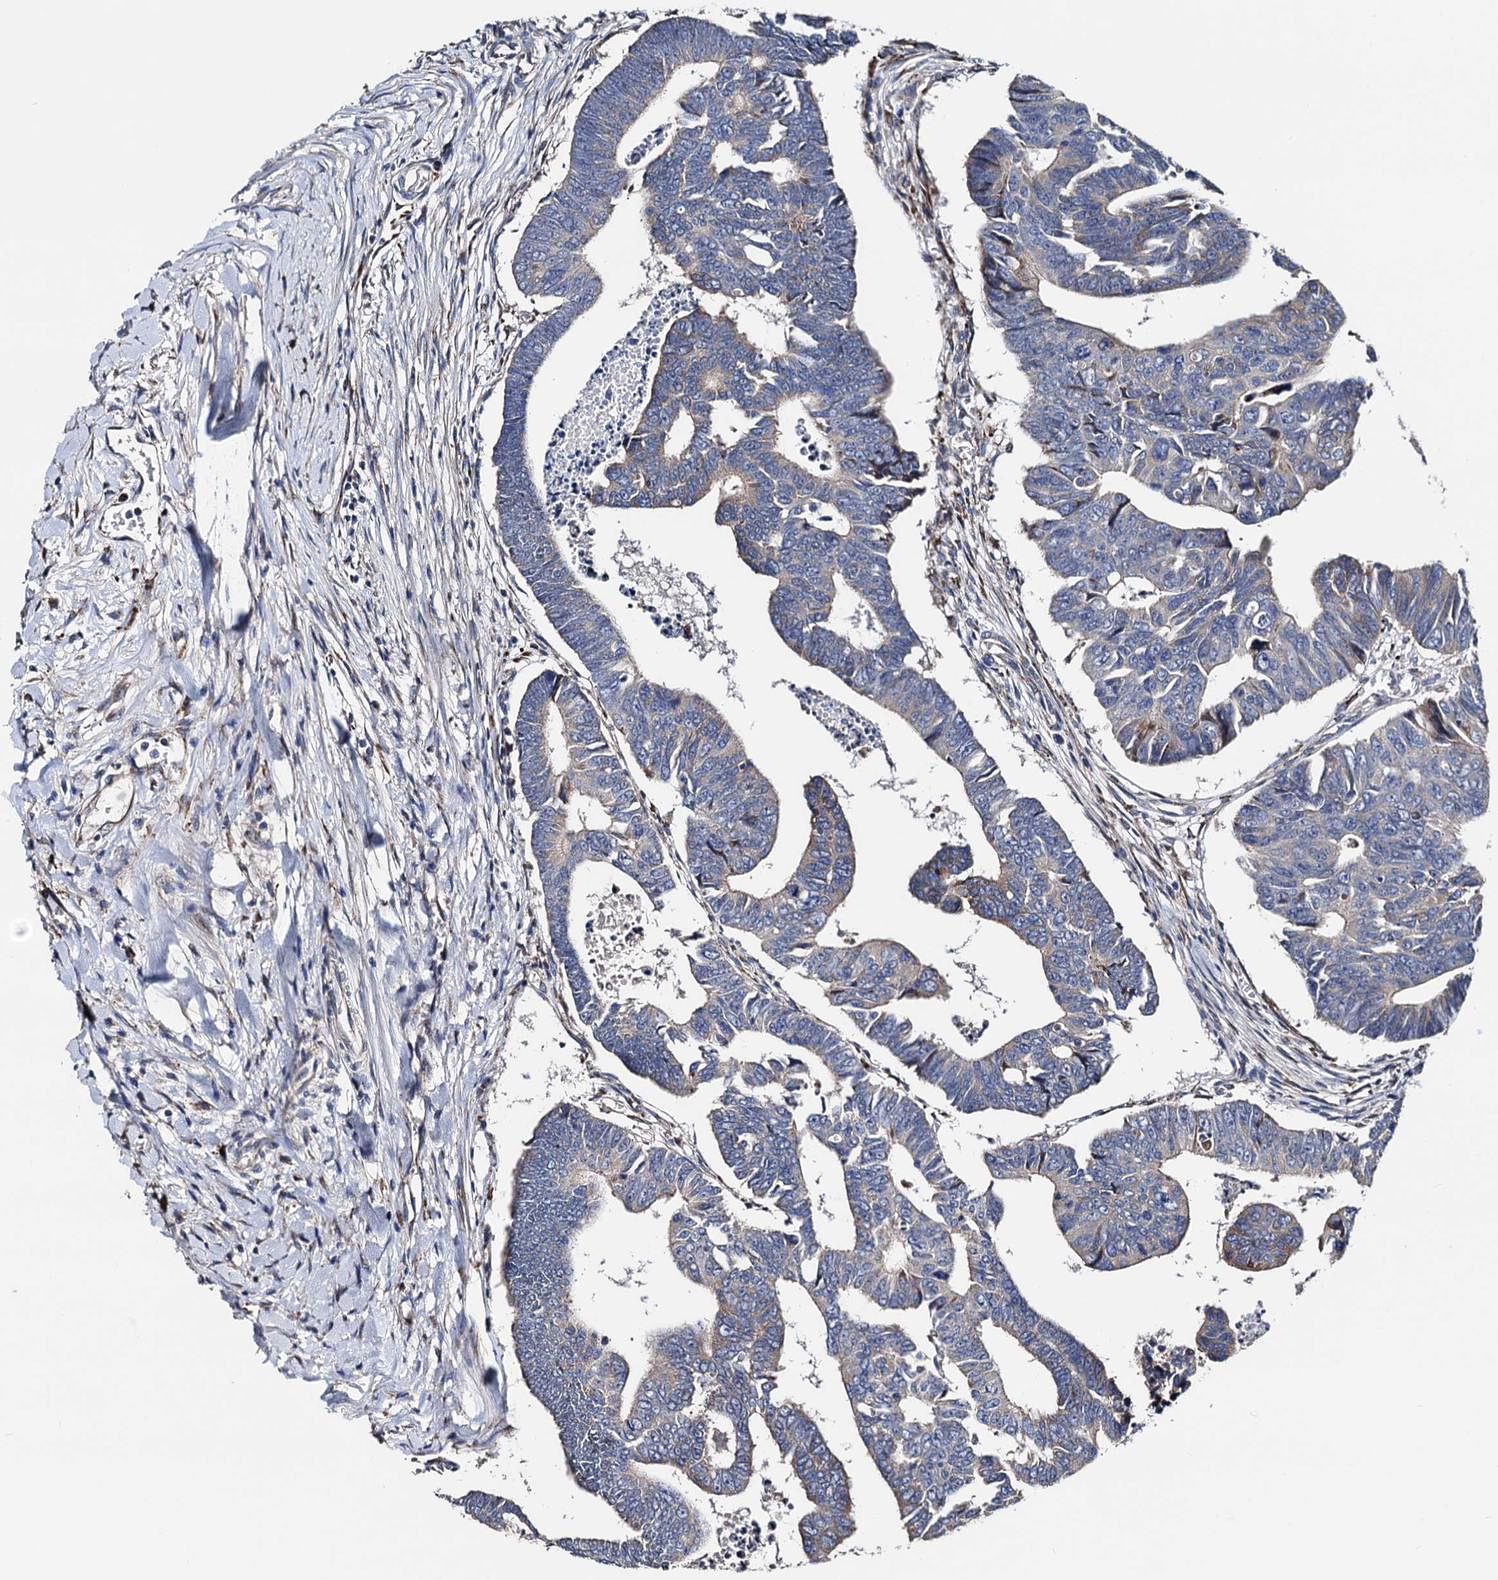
{"staining": {"intensity": "negative", "quantity": "none", "location": "none"}, "tissue": "colorectal cancer", "cell_type": "Tumor cells", "image_type": "cancer", "snomed": [{"axis": "morphology", "description": "Adenocarcinoma, NOS"}, {"axis": "topography", "description": "Rectum"}], "caption": "Tumor cells are negative for brown protein staining in colorectal cancer (adenocarcinoma).", "gene": "AKAP11", "patient": {"sex": "female", "age": 65}}